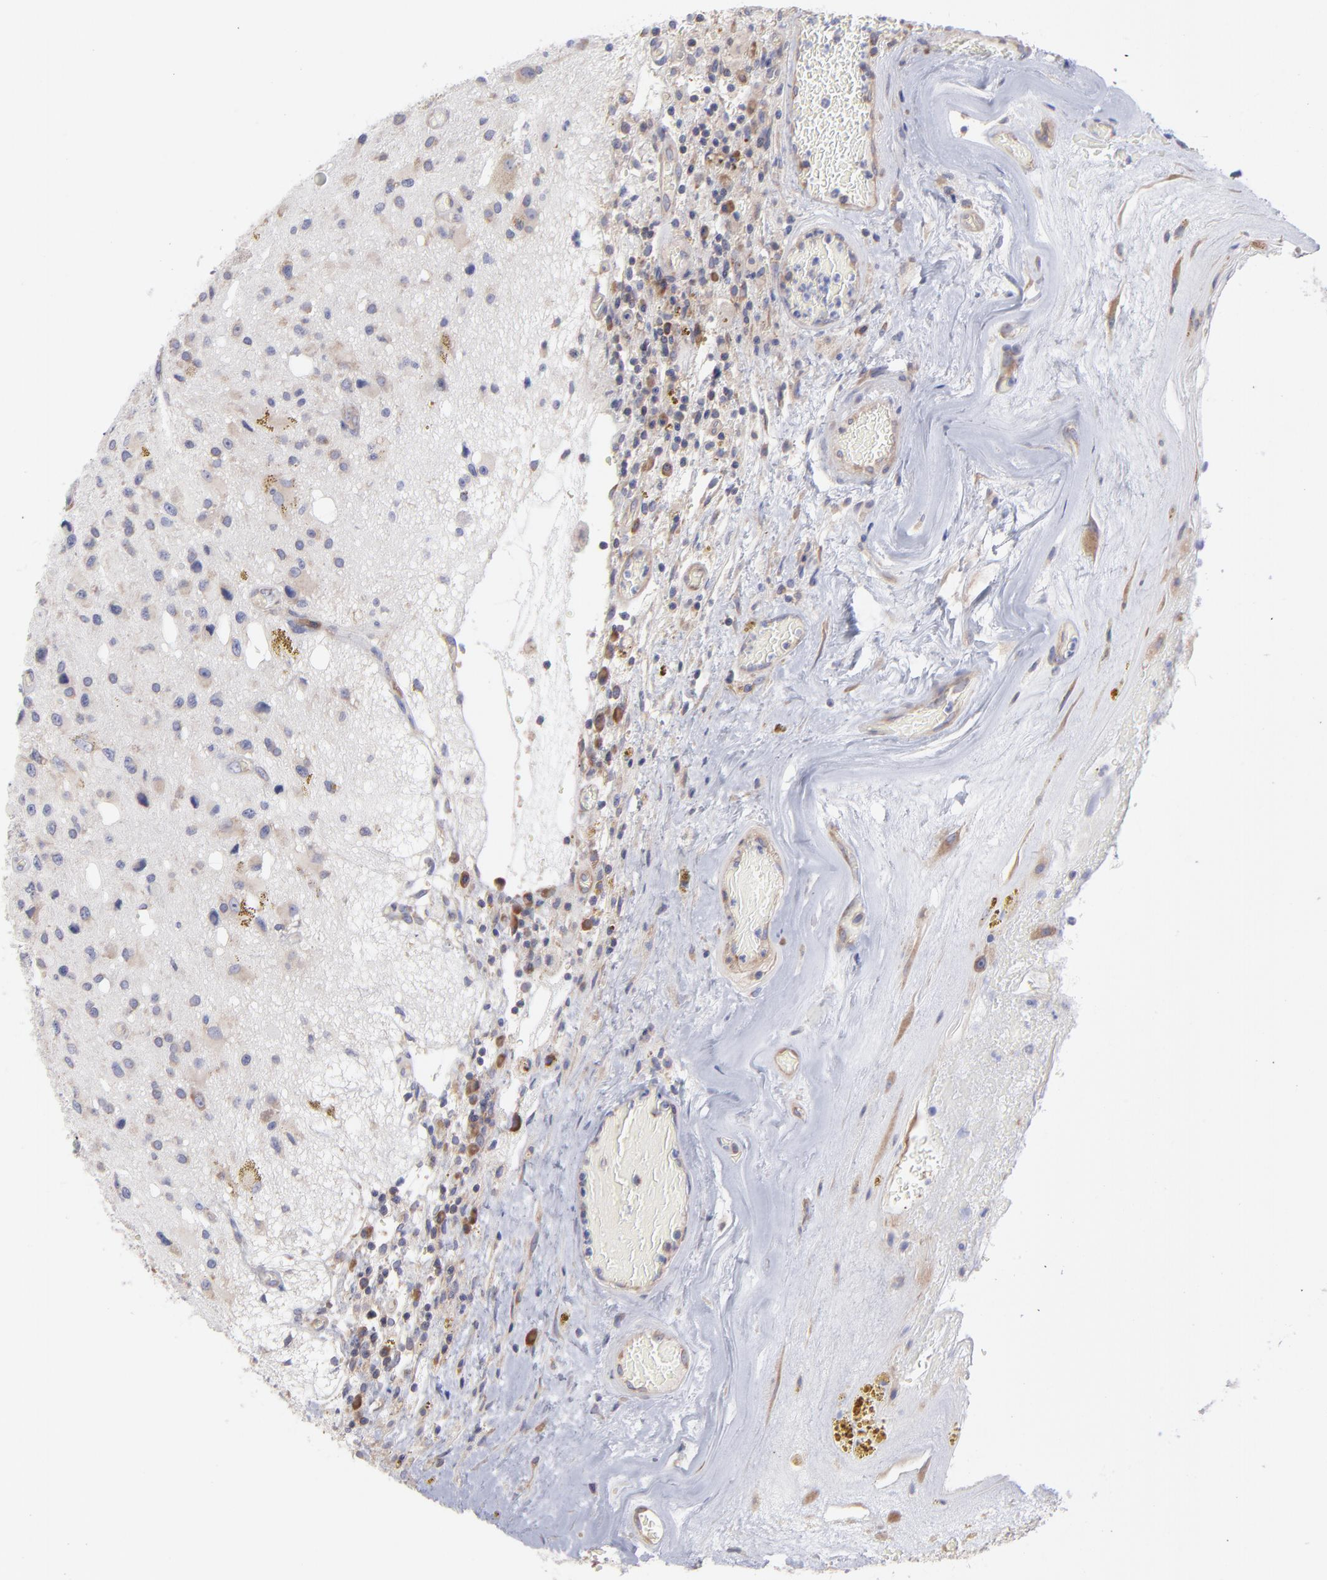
{"staining": {"intensity": "negative", "quantity": "none", "location": "none"}, "tissue": "glioma", "cell_type": "Tumor cells", "image_type": "cancer", "snomed": [{"axis": "morphology", "description": "Glioma, malignant, Low grade"}, {"axis": "topography", "description": "Brain"}], "caption": "Malignant glioma (low-grade) stained for a protein using immunohistochemistry (IHC) reveals no expression tumor cells.", "gene": "RPLP0", "patient": {"sex": "male", "age": 58}}